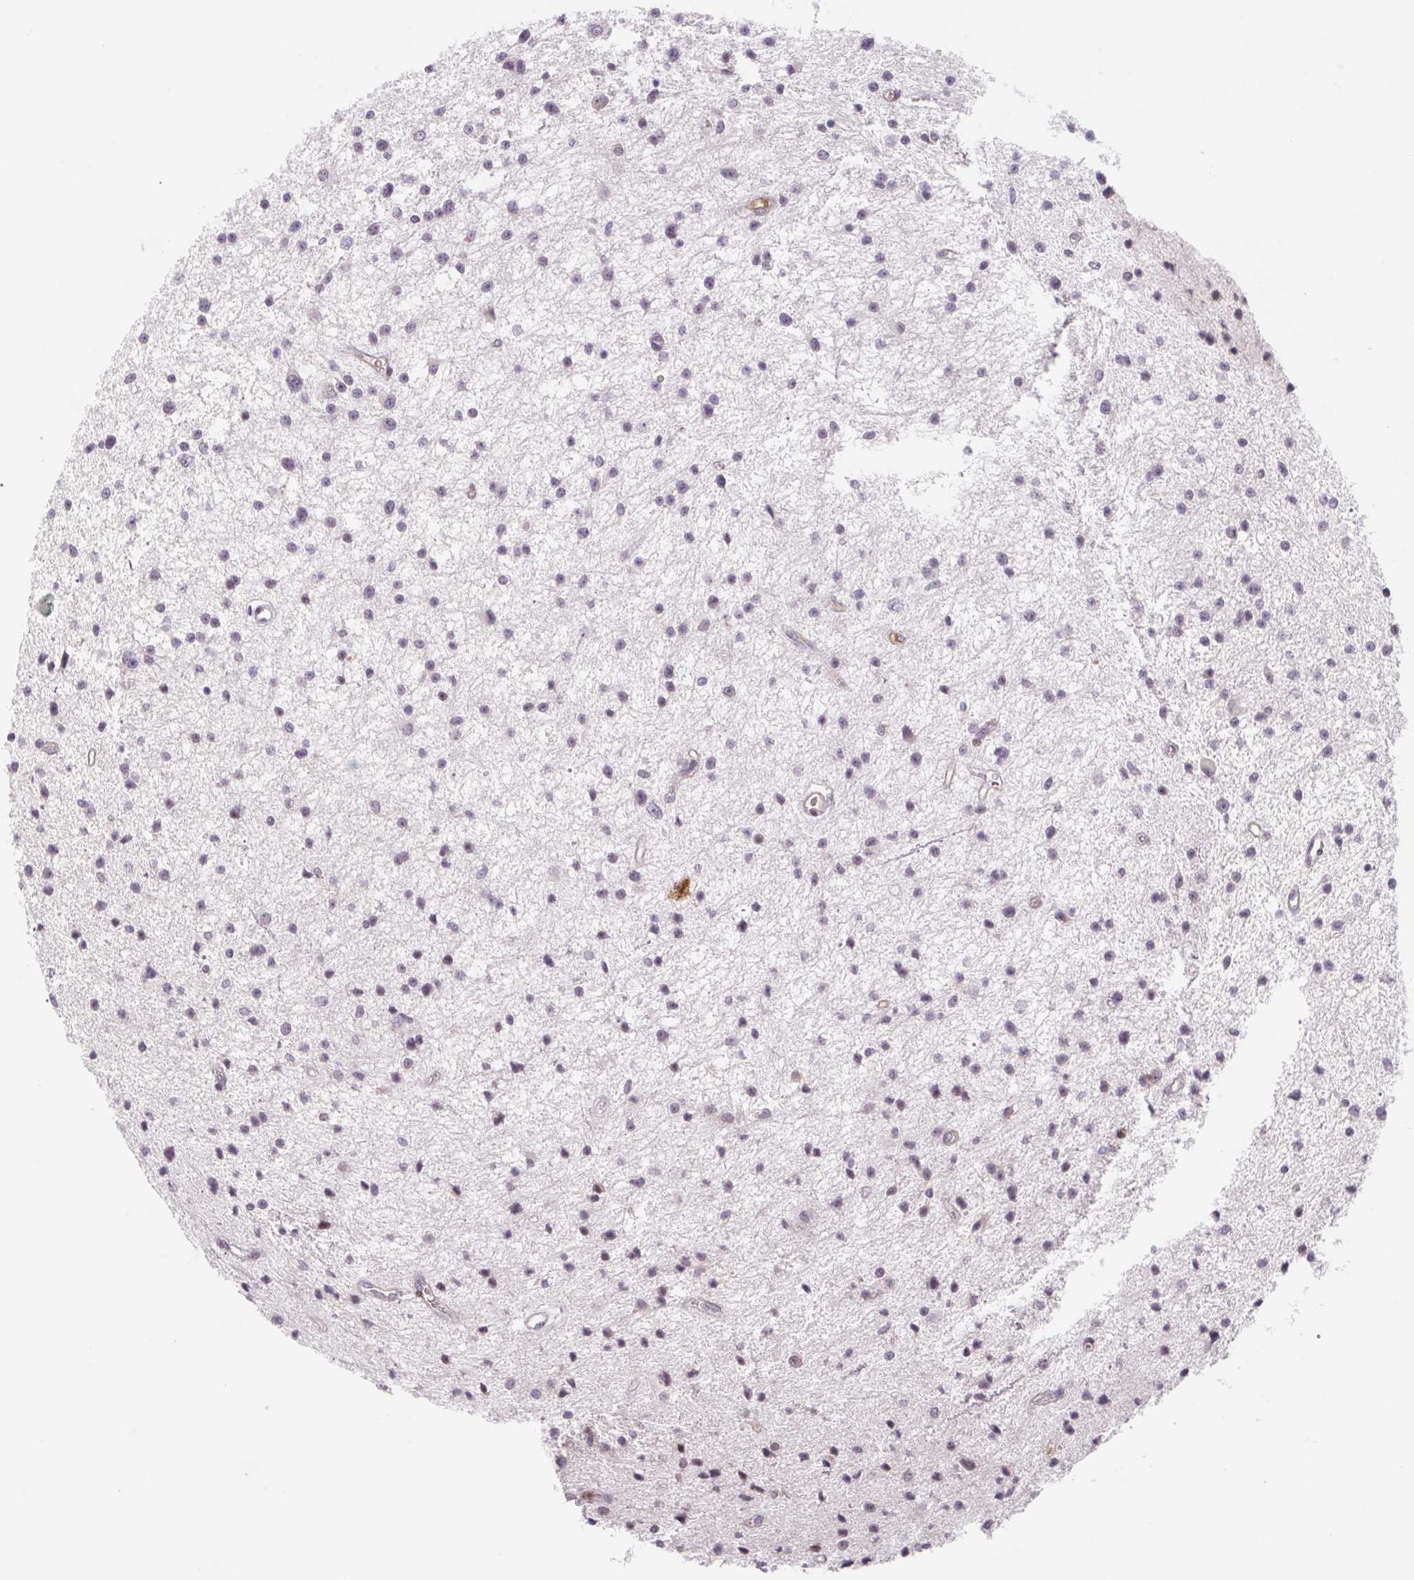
{"staining": {"intensity": "negative", "quantity": "none", "location": "none"}, "tissue": "glioma", "cell_type": "Tumor cells", "image_type": "cancer", "snomed": [{"axis": "morphology", "description": "Glioma, malignant, Low grade"}, {"axis": "topography", "description": "Brain"}], "caption": "Immunohistochemical staining of glioma exhibits no significant expression in tumor cells.", "gene": "TPRG1", "patient": {"sex": "male", "age": 43}}